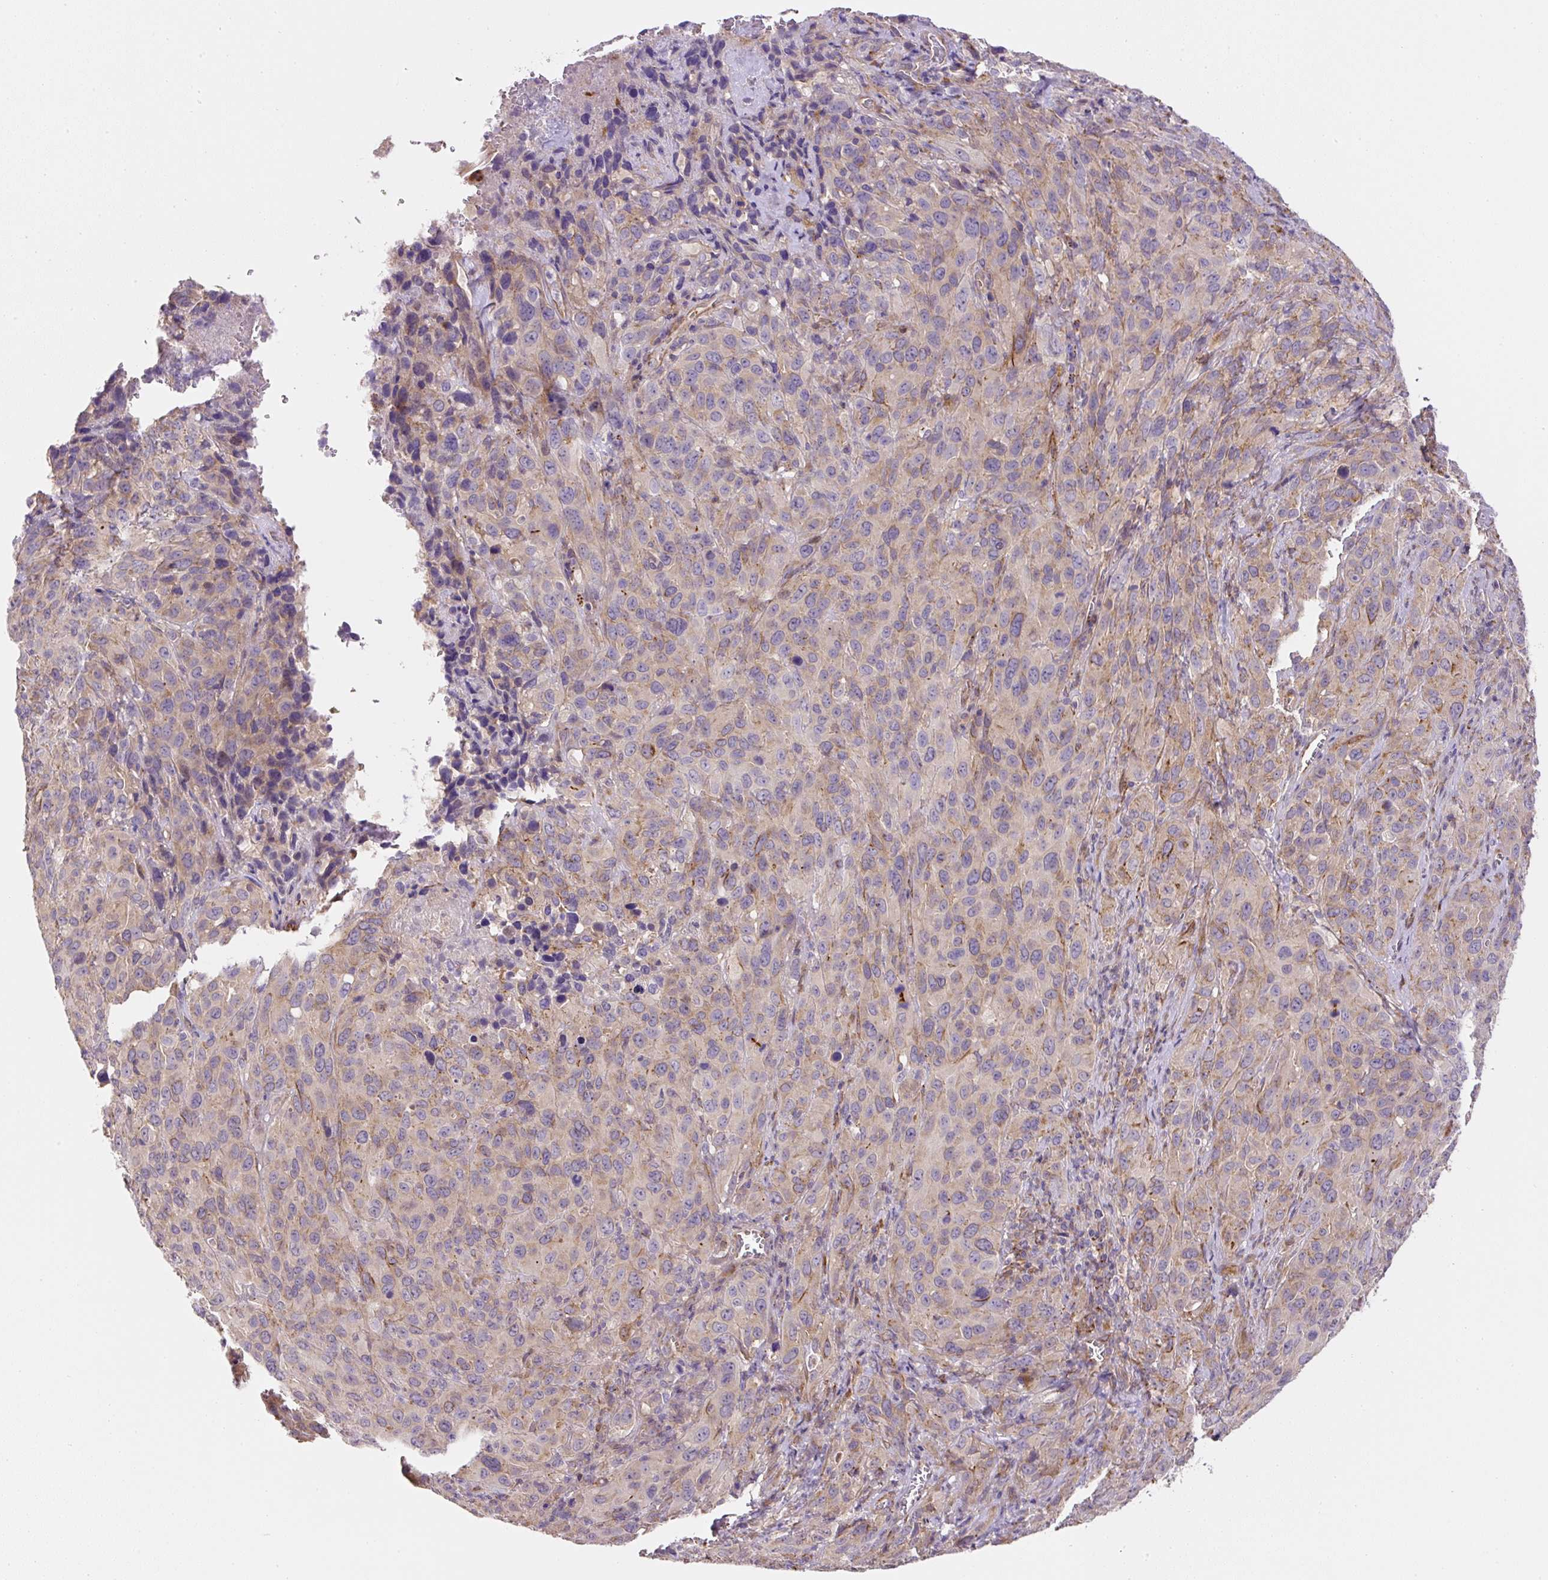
{"staining": {"intensity": "weak", "quantity": "25%-75%", "location": "cytoplasmic/membranous"}, "tissue": "cervical cancer", "cell_type": "Tumor cells", "image_type": "cancer", "snomed": [{"axis": "morphology", "description": "Squamous cell carcinoma, NOS"}, {"axis": "topography", "description": "Cervix"}], "caption": "This micrograph reveals cervical cancer (squamous cell carcinoma) stained with immunohistochemistry (IHC) to label a protein in brown. The cytoplasmic/membranous of tumor cells show weak positivity for the protein. Nuclei are counter-stained blue.", "gene": "RNF170", "patient": {"sex": "female", "age": 51}}